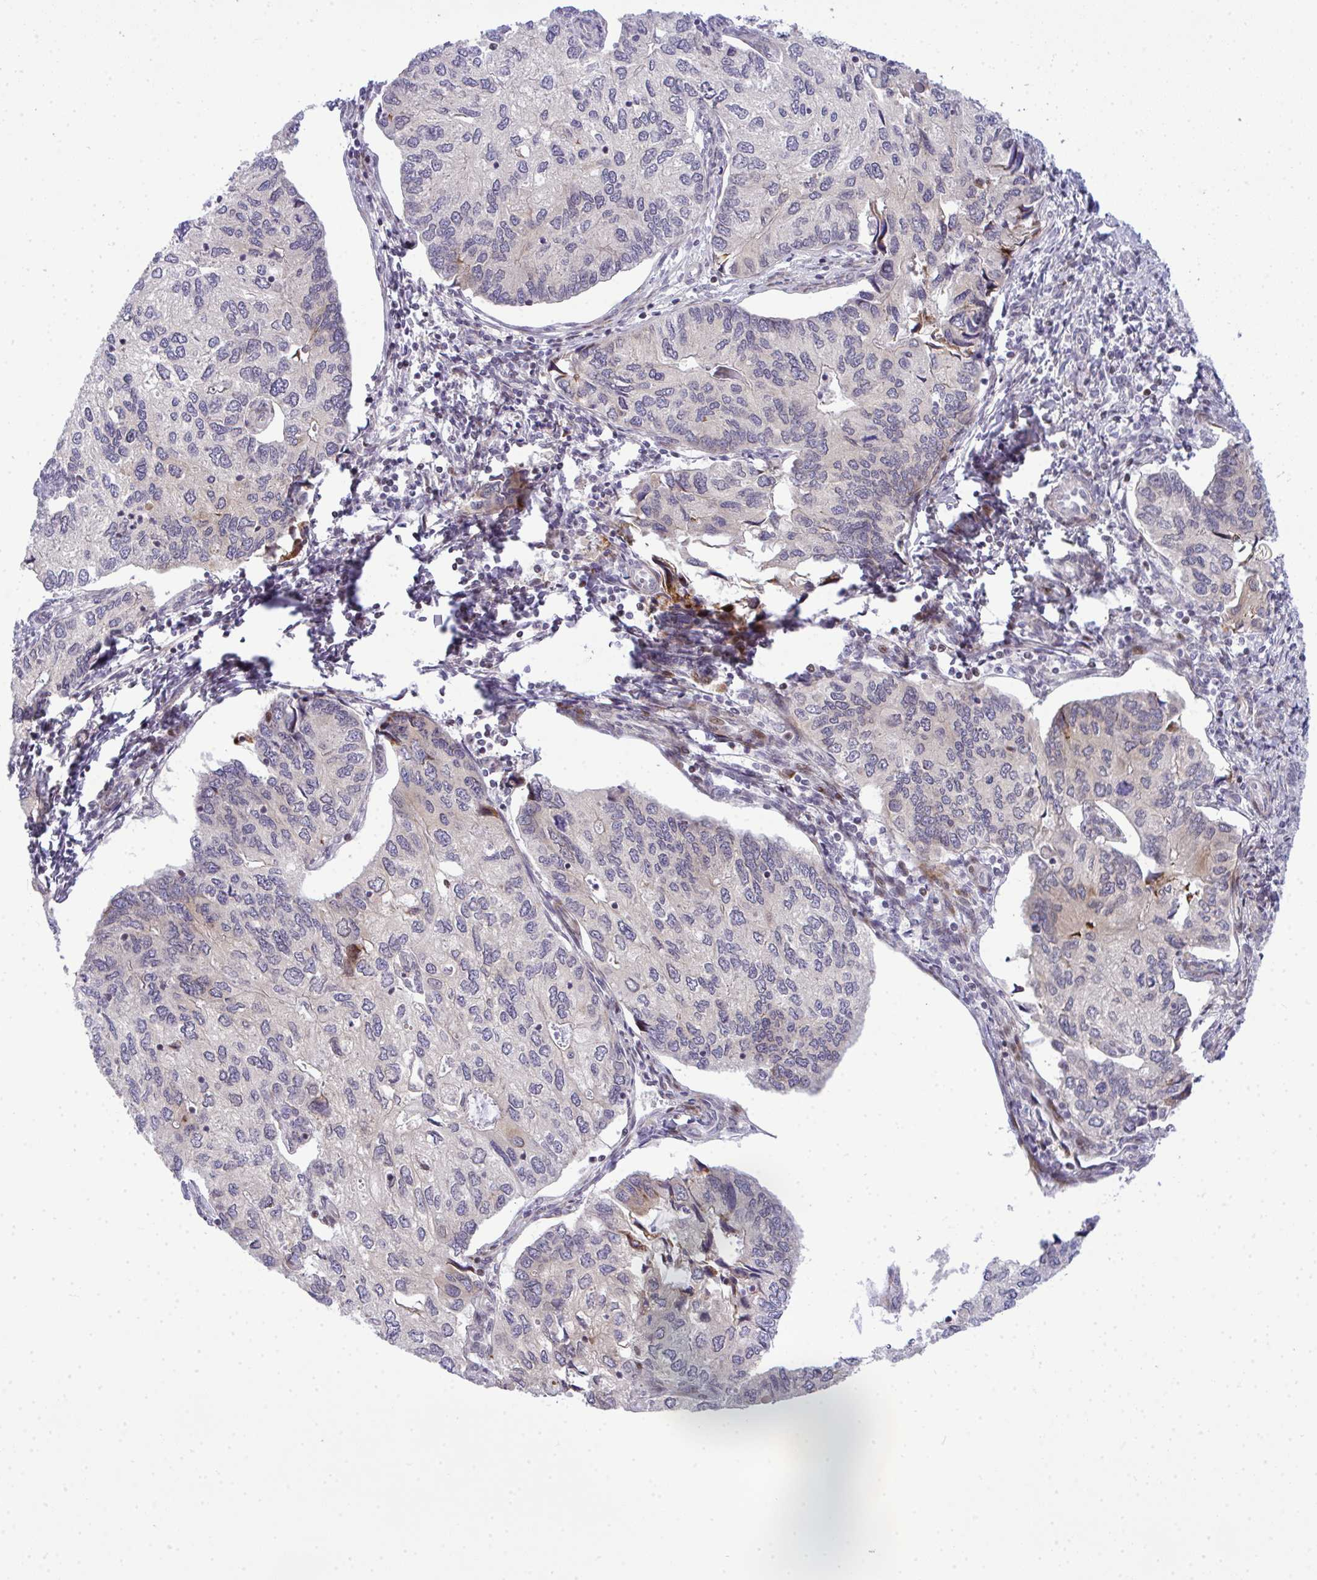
{"staining": {"intensity": "negative", "quantity": "none", "location": "none"}, "tissue": "endometrial cancer", "cell_type": "Tumor cells", "image_type": "cancer", "snomed": [{"axis": "morphology", "description": "Carcinoma, NOS"}, {"axis": "topography", "description": "Uterus"}], "caption": "Immunohistochemical staining of human endometrial carcinoma shows no significant staining in tumor cells.", "gene": "CASTOR2", "patient": {"sex": "female", "age": 76}}